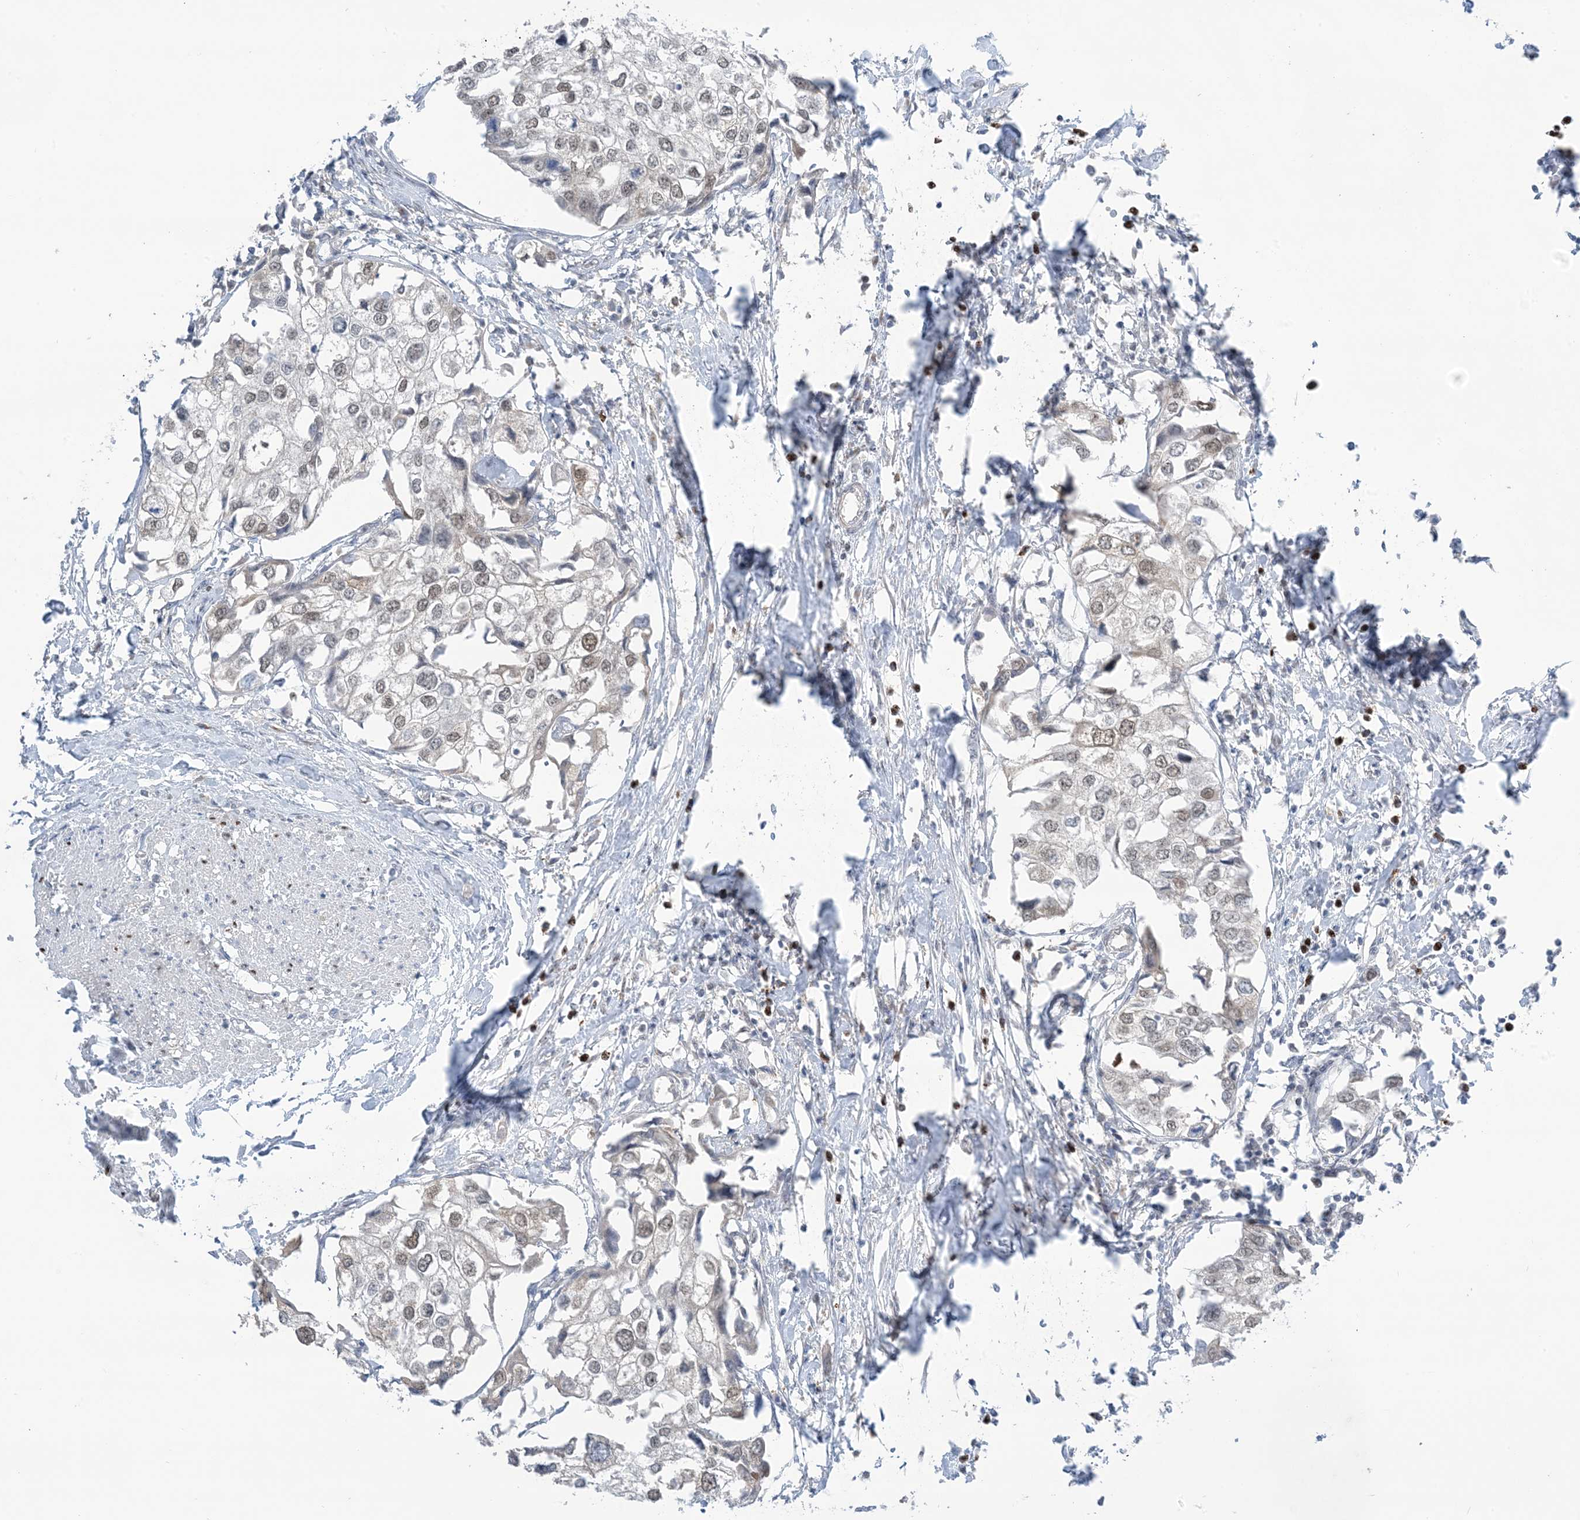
{"staining": {"intensity": "weak", "quantity": "<25%", "location": "nuclear"}, "tissue": "urothelial cancer", "cell_type": "Tumor cells", "image_type": "cancer", "snomed": [{"axis": "morphology", "description": "Urothelial carcinoma, High grade"}, {"axis": "topography", "description": "Urinary bladder"}], "caption": "There is no significant staining in tumor cells of high-grade urothelial carcinoma. (Brightfield microscopy of DAB (3,3'-diaminobenzidine) immunohistochemistry at high magnification).", "gene": "TFPT", "patient": {"sex": "male", "age": 64}}